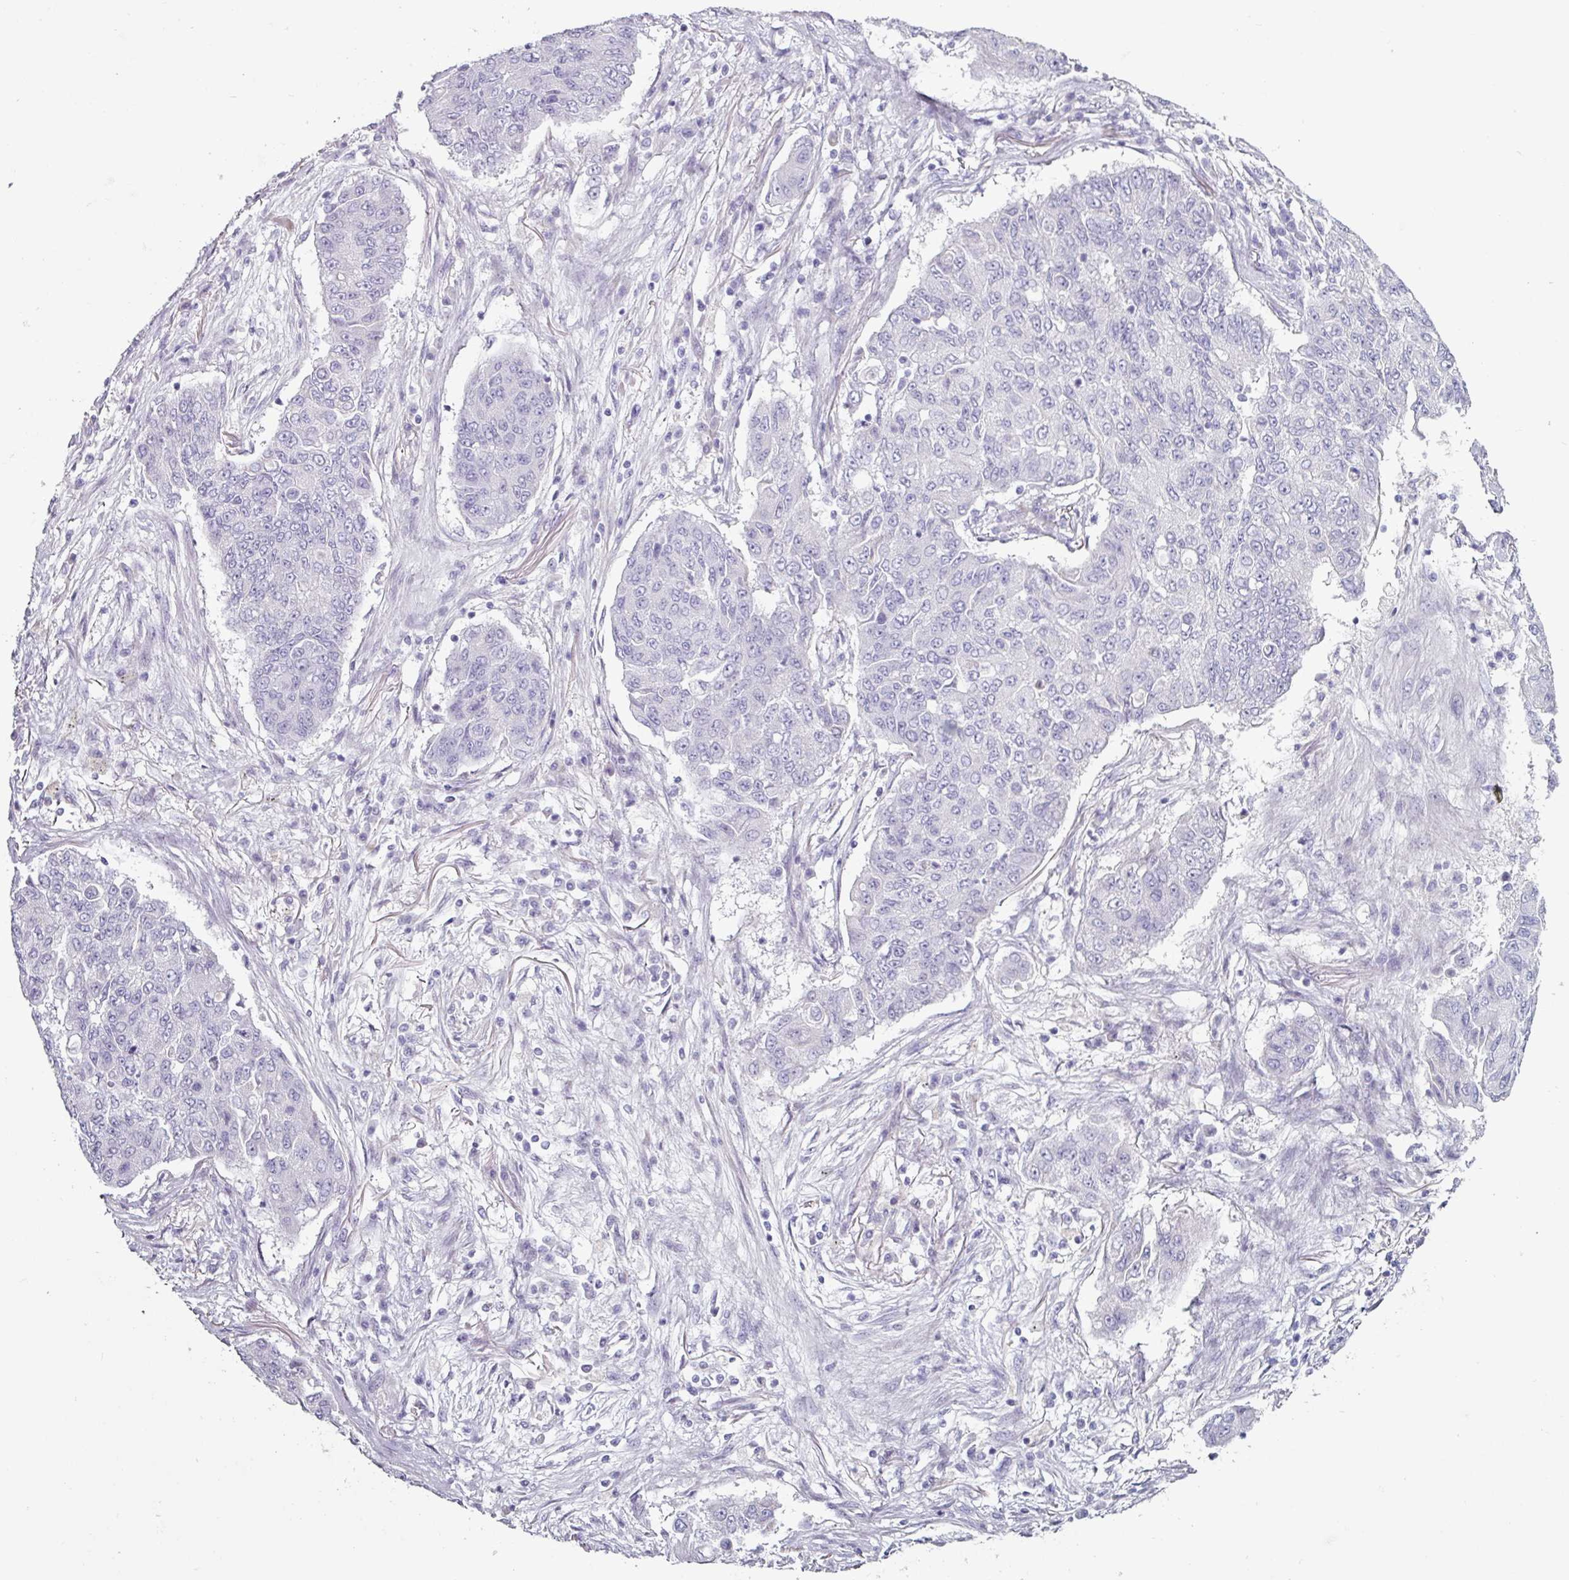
{"staining": {"intensity": "negative", "quantity": "none", "location": "none"}, "tissue": "lung cancer", "cell_type": "Tumor cells", "image_type": "cancer", "snomed": [{"axis": "morphology", "description": "Squamous cell carcinoma, NOS"}, {"axis": "topography", "description": "Lung"}], "caption": "Tumor cells show no significant protein positivity in lung cancer. (DAB immunohistochemistry (IHC) visualized using brightfield microscopy, high magnification).", "gene": "CLCA1", "patient": {"sex": "male", "age": 74}}